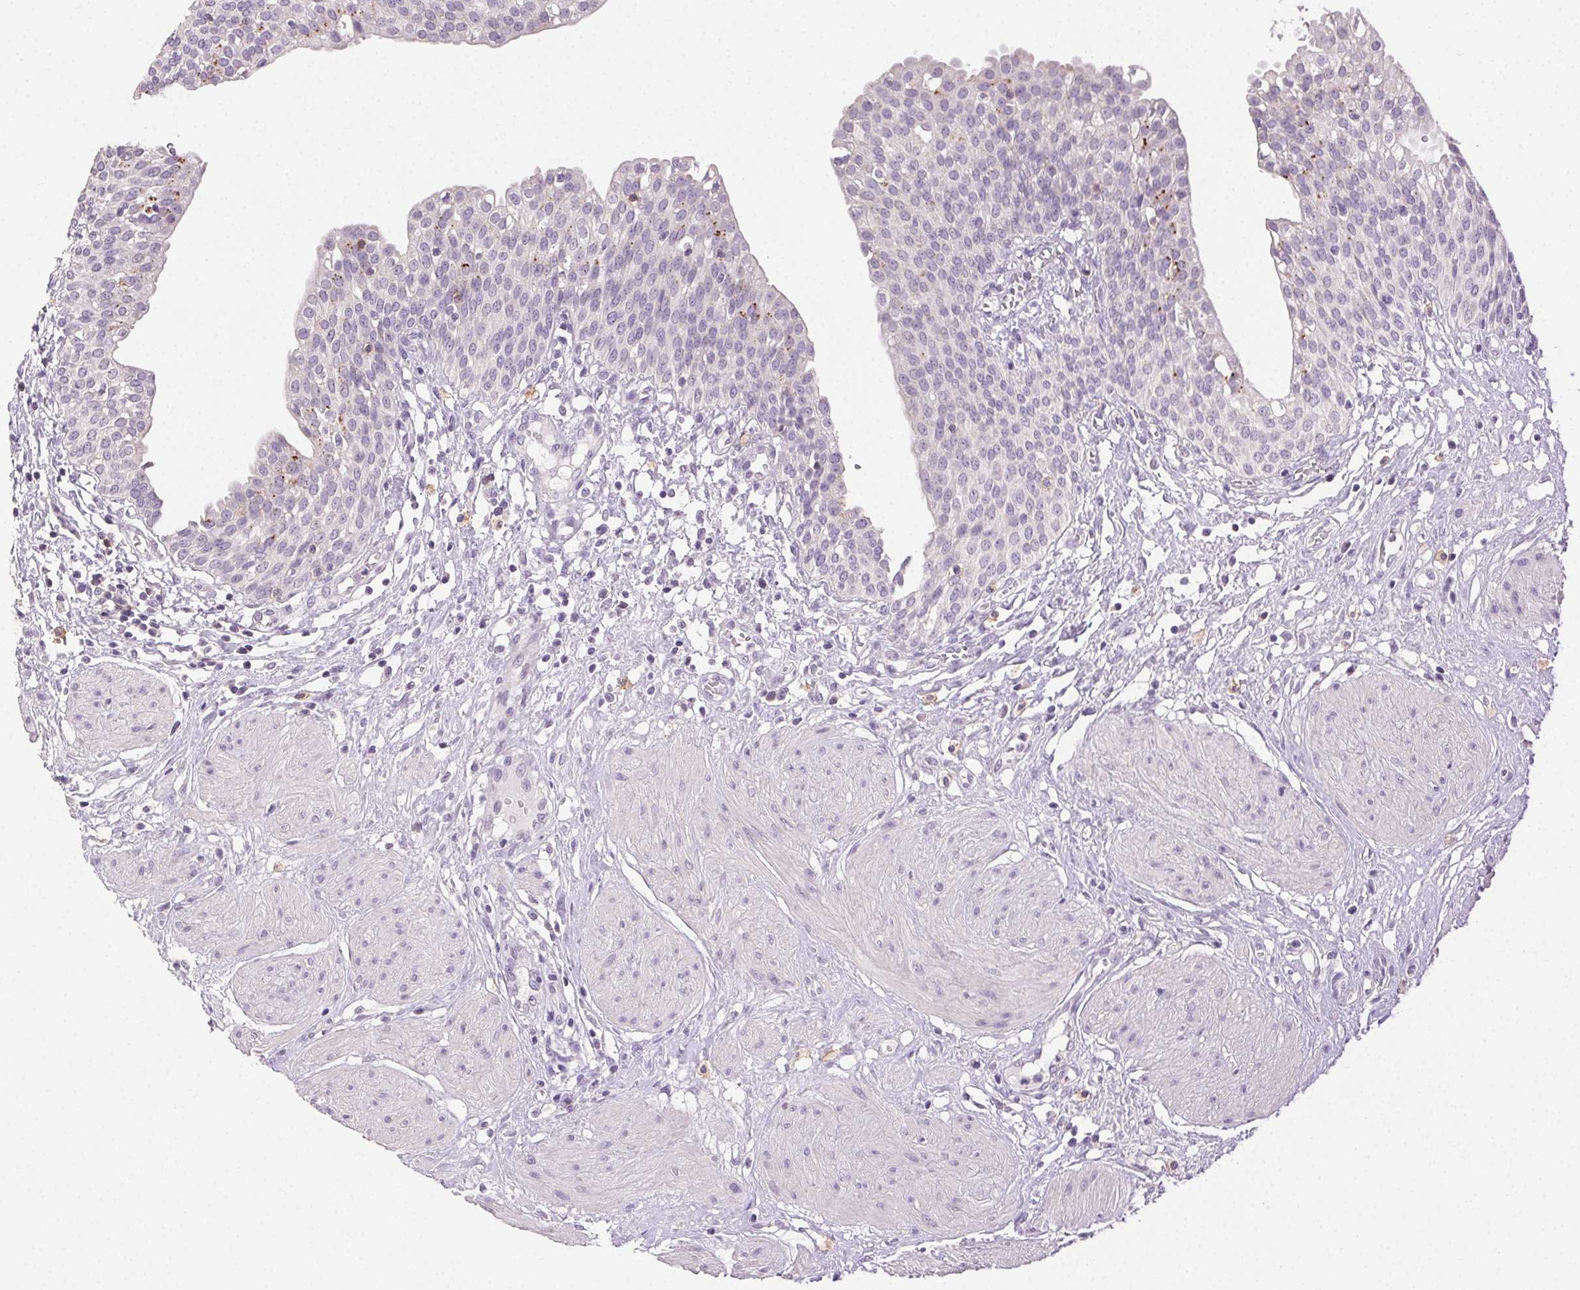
{"staining": {"intensity": "negative", "quantity": "none", "location": "none"}, "tissue": "urinary bladder", "cell_type": "Urothelial cells", "image_type": "normal", "snomed": [{"axis": "morphology", "description": "Normal tissue, NOS"}, {"axis": "topography", "description": "Urinary bladder"}], "caption": "Immunohistochemistry micrograph of benign urinary bladder: human urinary bladder stained with DAB shows no significant protein positivity in urothelial cells.", "gene": "AKAP5", "patient": {"sex": "male", "age": 55}}